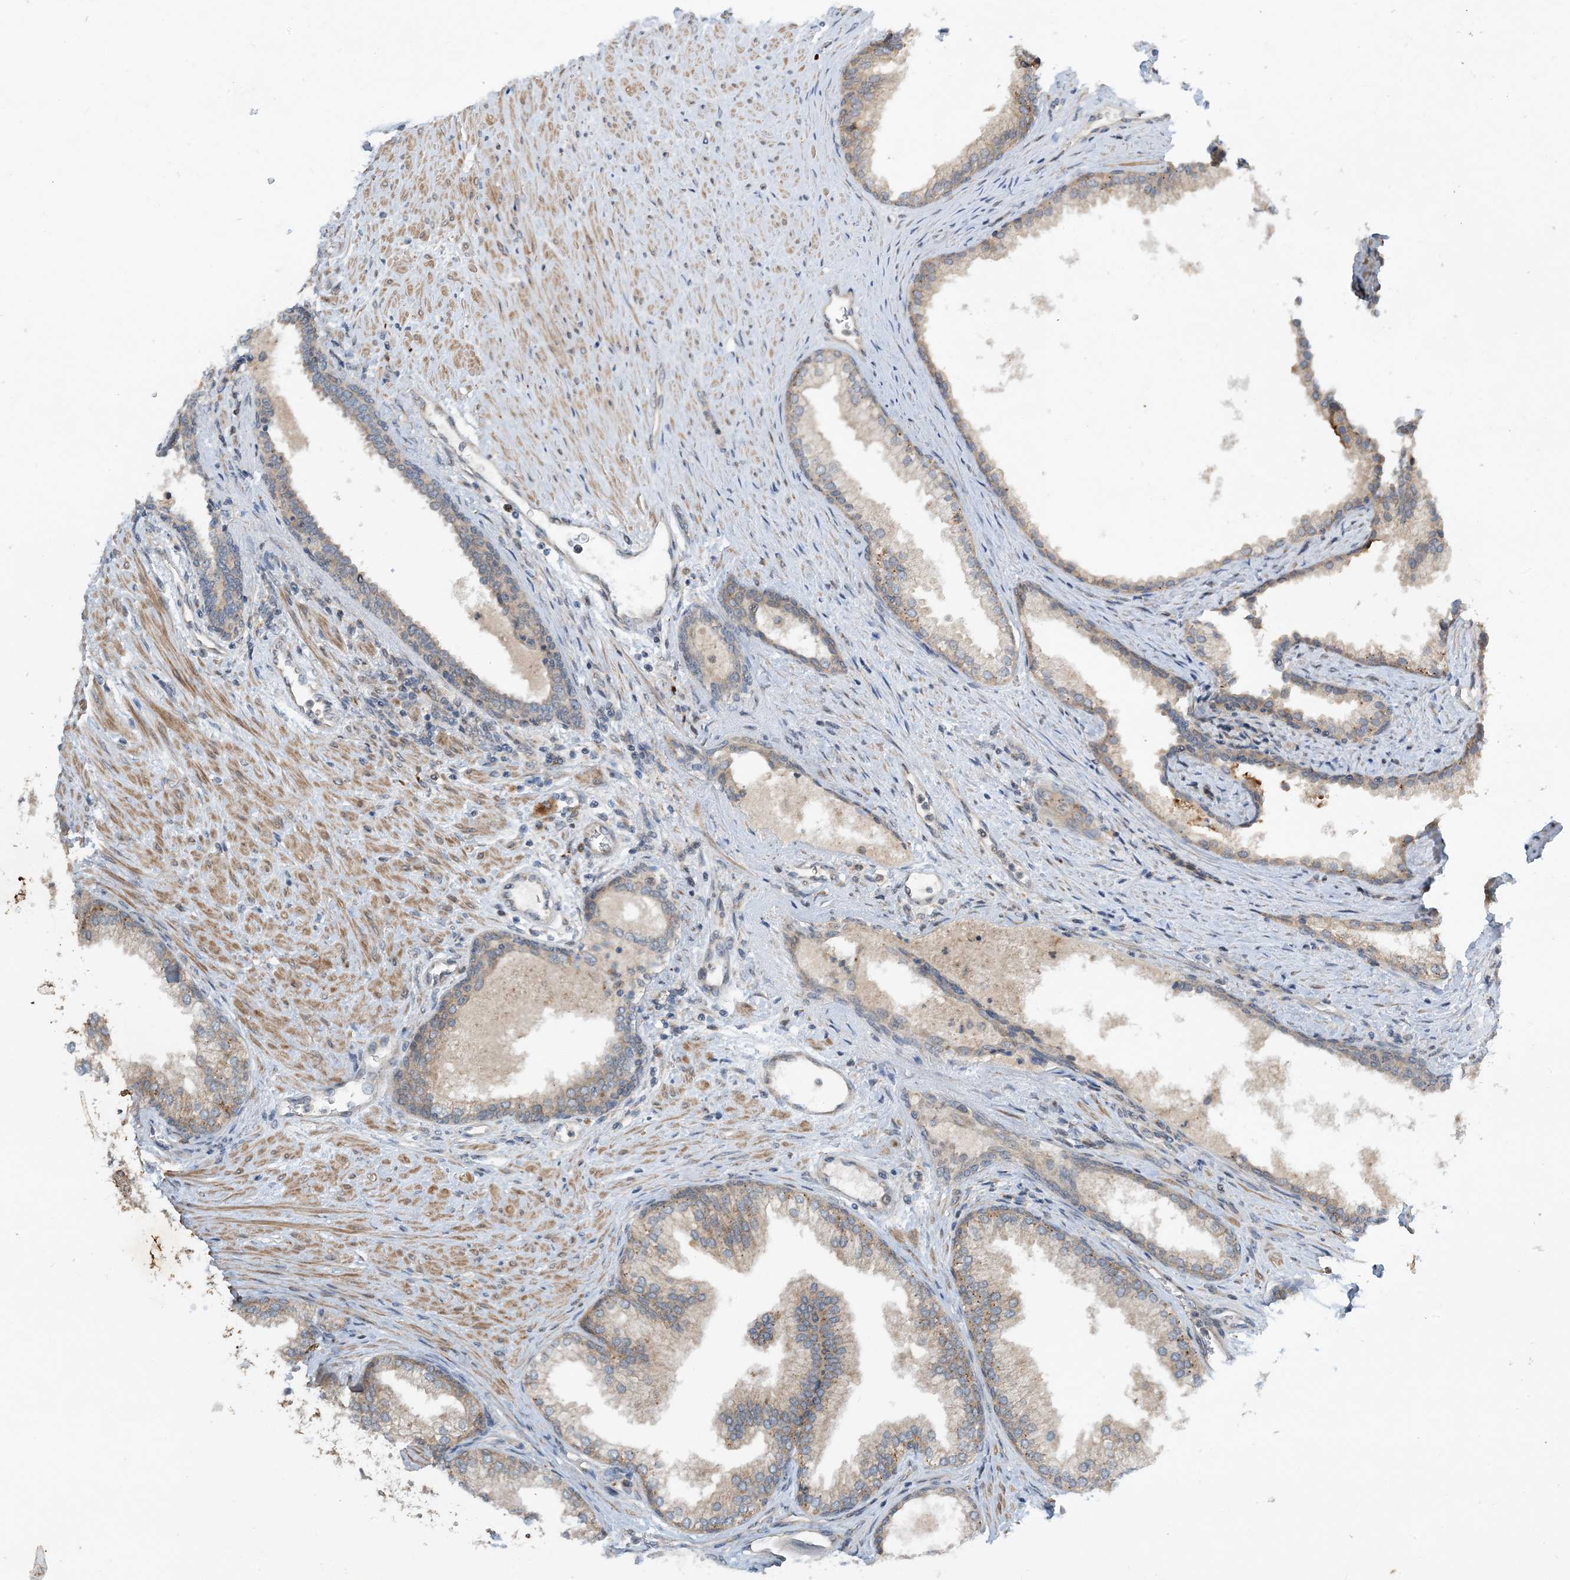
{"staining": {"intensity": "moderate", "quantity": ">75%", "location": "cytoplasmic/membranous"}, "tissue": "prostate", "cell_type": "Glandular cells", "image_type": "normal", "snomed": [{"axis": "morphology", "description": "Normal tissue, NOS"}, {"axis": "topography", "description": "Prostate"}], "caption": "A high-resolution image shows immunohistochemistry (IHC) staining of normal prostate, which displays moderate cytoplasmic/membranous staining in about >75% of glandular cells.", "gene": "PHOSPHO2", "patient": {"sex": "male", "age": 76}}